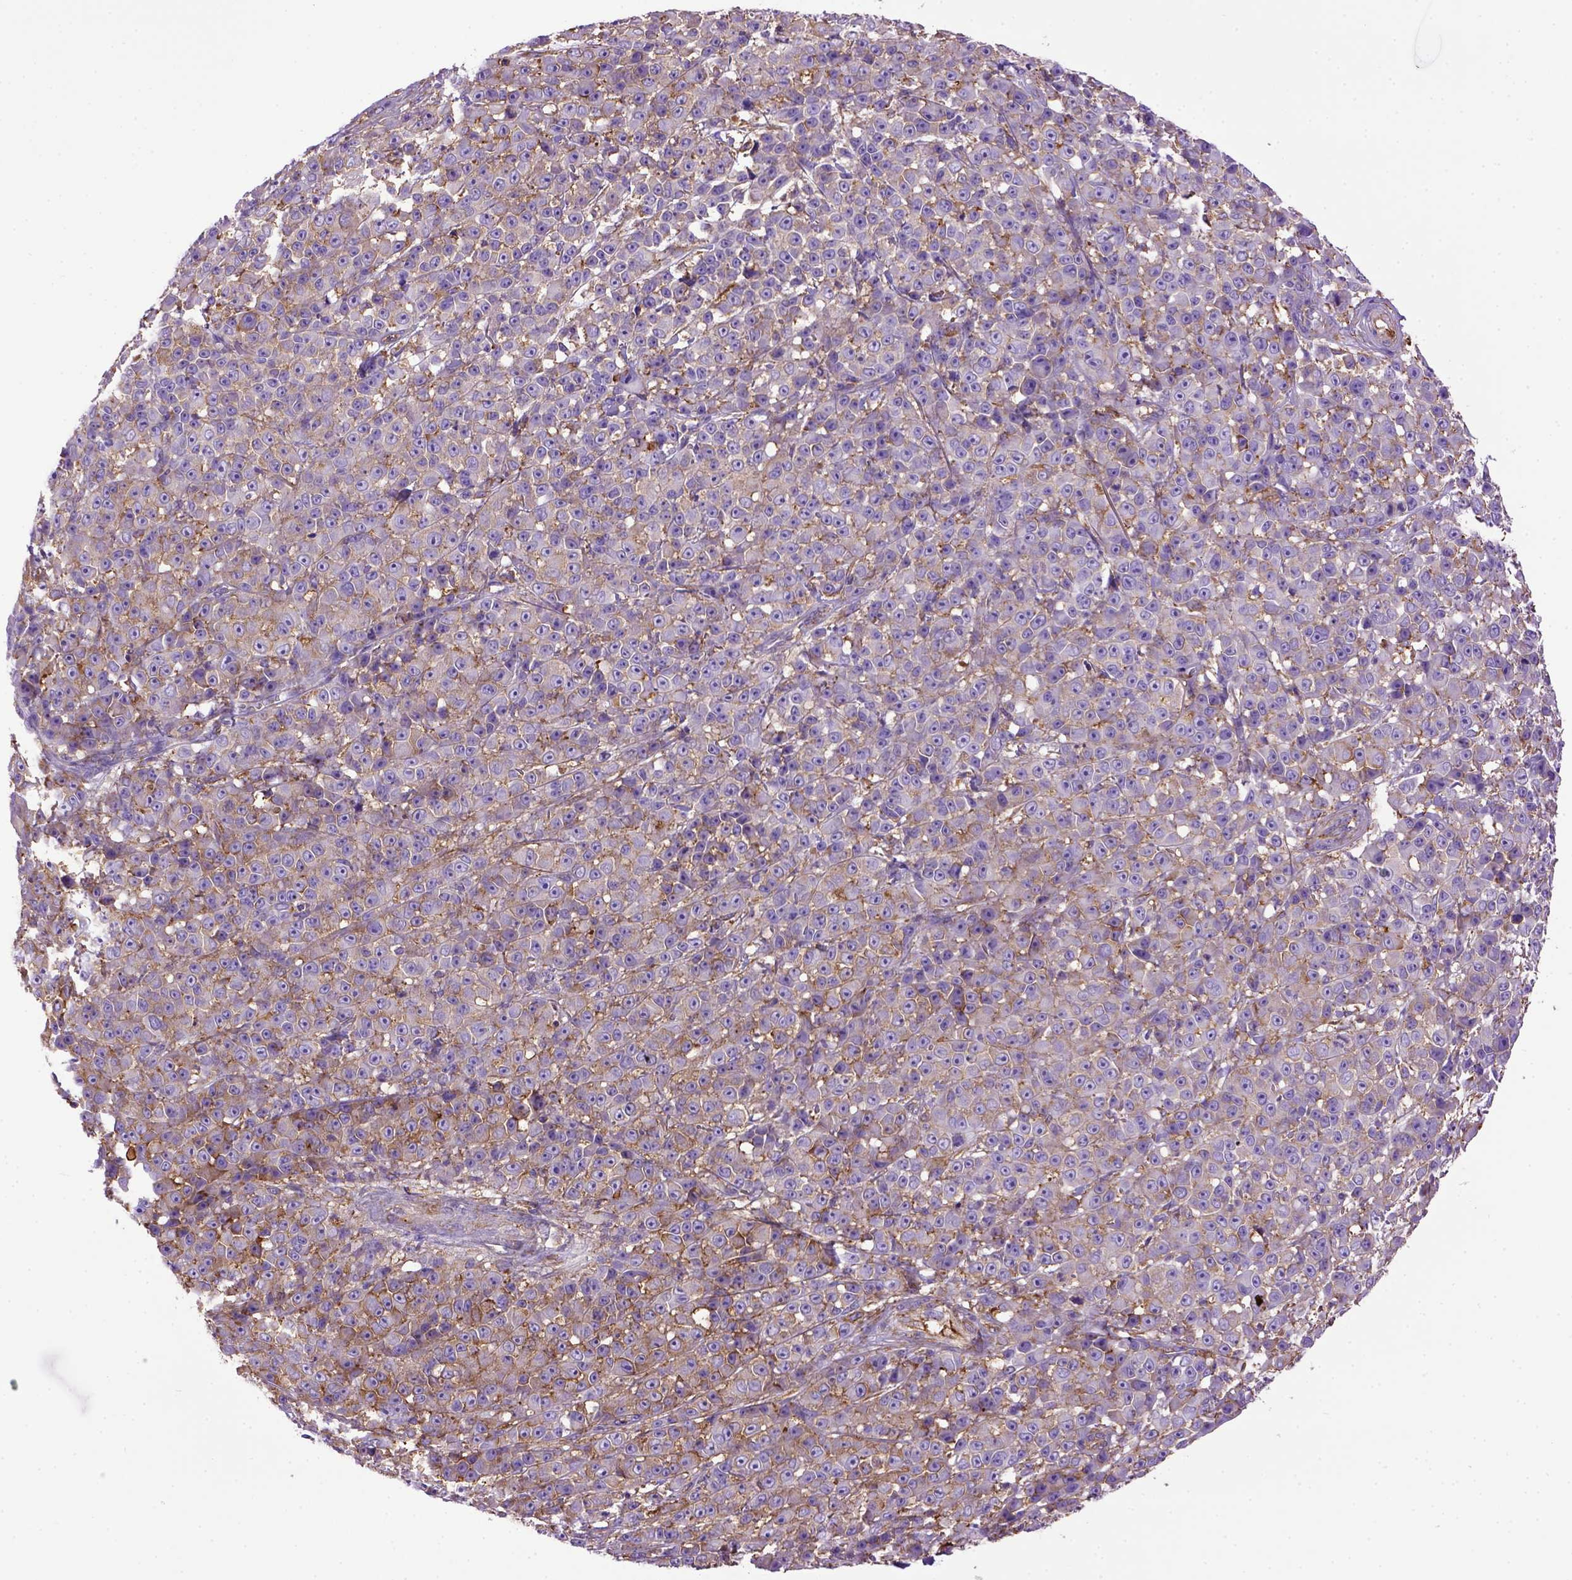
{"staining": {"intensity": "weak", "quantity": "25%-75%", "location": "cytoplasmic/membranous"}, "tissue": "melanoma", "cell_type": "Tumor cells", "image_type": "cancer", "snomed": [{"axis": "morphology", "description": "Malignant melanoma, NOS"}, {"axis": "topography", "description": "Skin"}, {"axis": "topography", "description": "Skin of back"}], "caption": "Tumor cells reveal low levels of weak cytoplasmic/membranous positivity in about 25%-75% of cells in human malignant melanoma.", "gene": "MVP", "patient": {"sex": "male", "age": 91}}